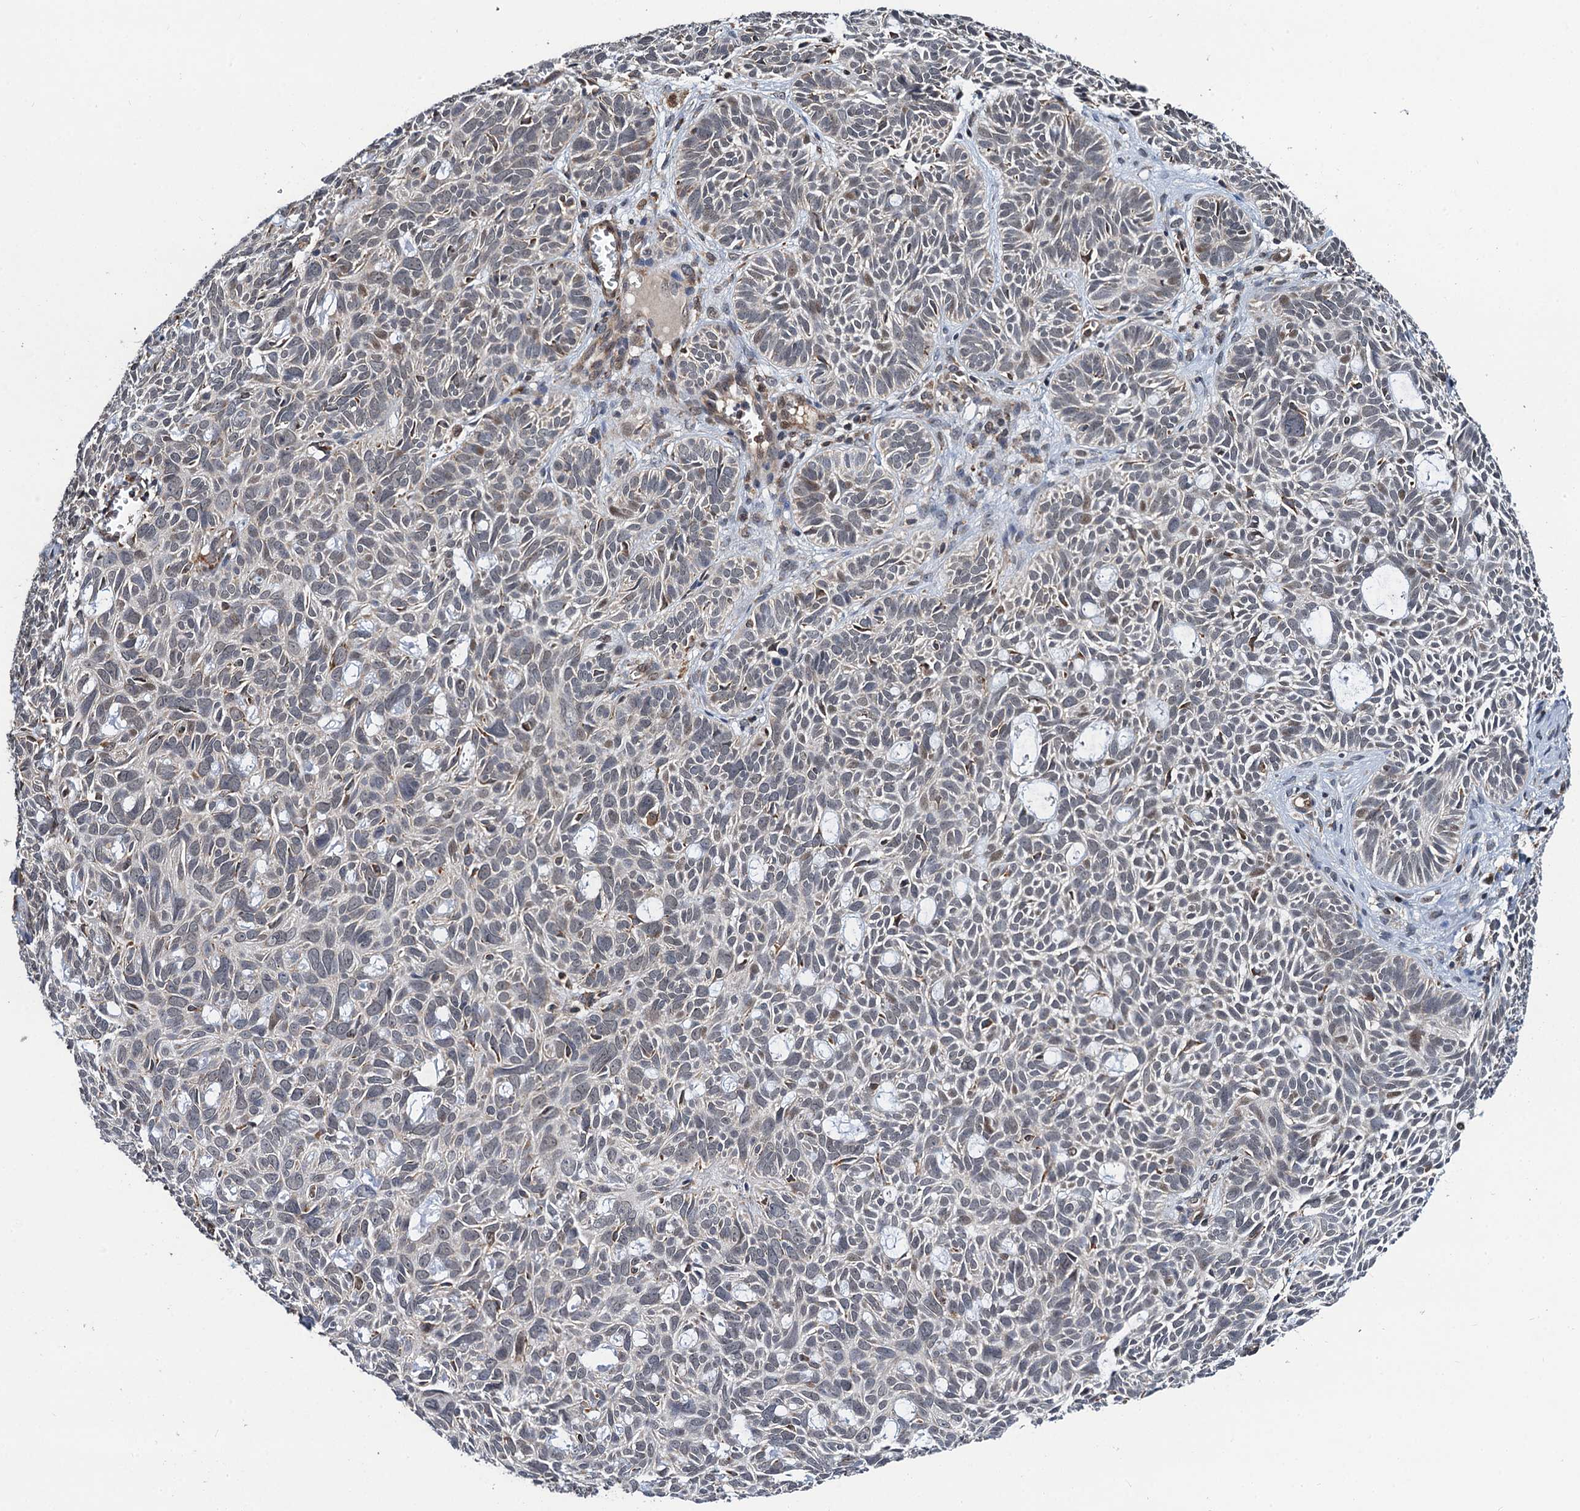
{"staining": {"intensity": "weak", "quantity": "<25%", "location": "nuclear"}, "tissue": "skin cancer", "cell_type": "Tumor cells", "image_type": "cancer", "snomed": [{"axis": "morphology", "description": "Basal cell carcinoma"}, {"axis": "topography", "description": "Skin"}], "caption": "This is an immunohistochemistry image of basal cell carcinoma (skin). There is no staining in tumor cells.", "gene": "CMPK2", "patient": {"sex": "male", "age": 69}}